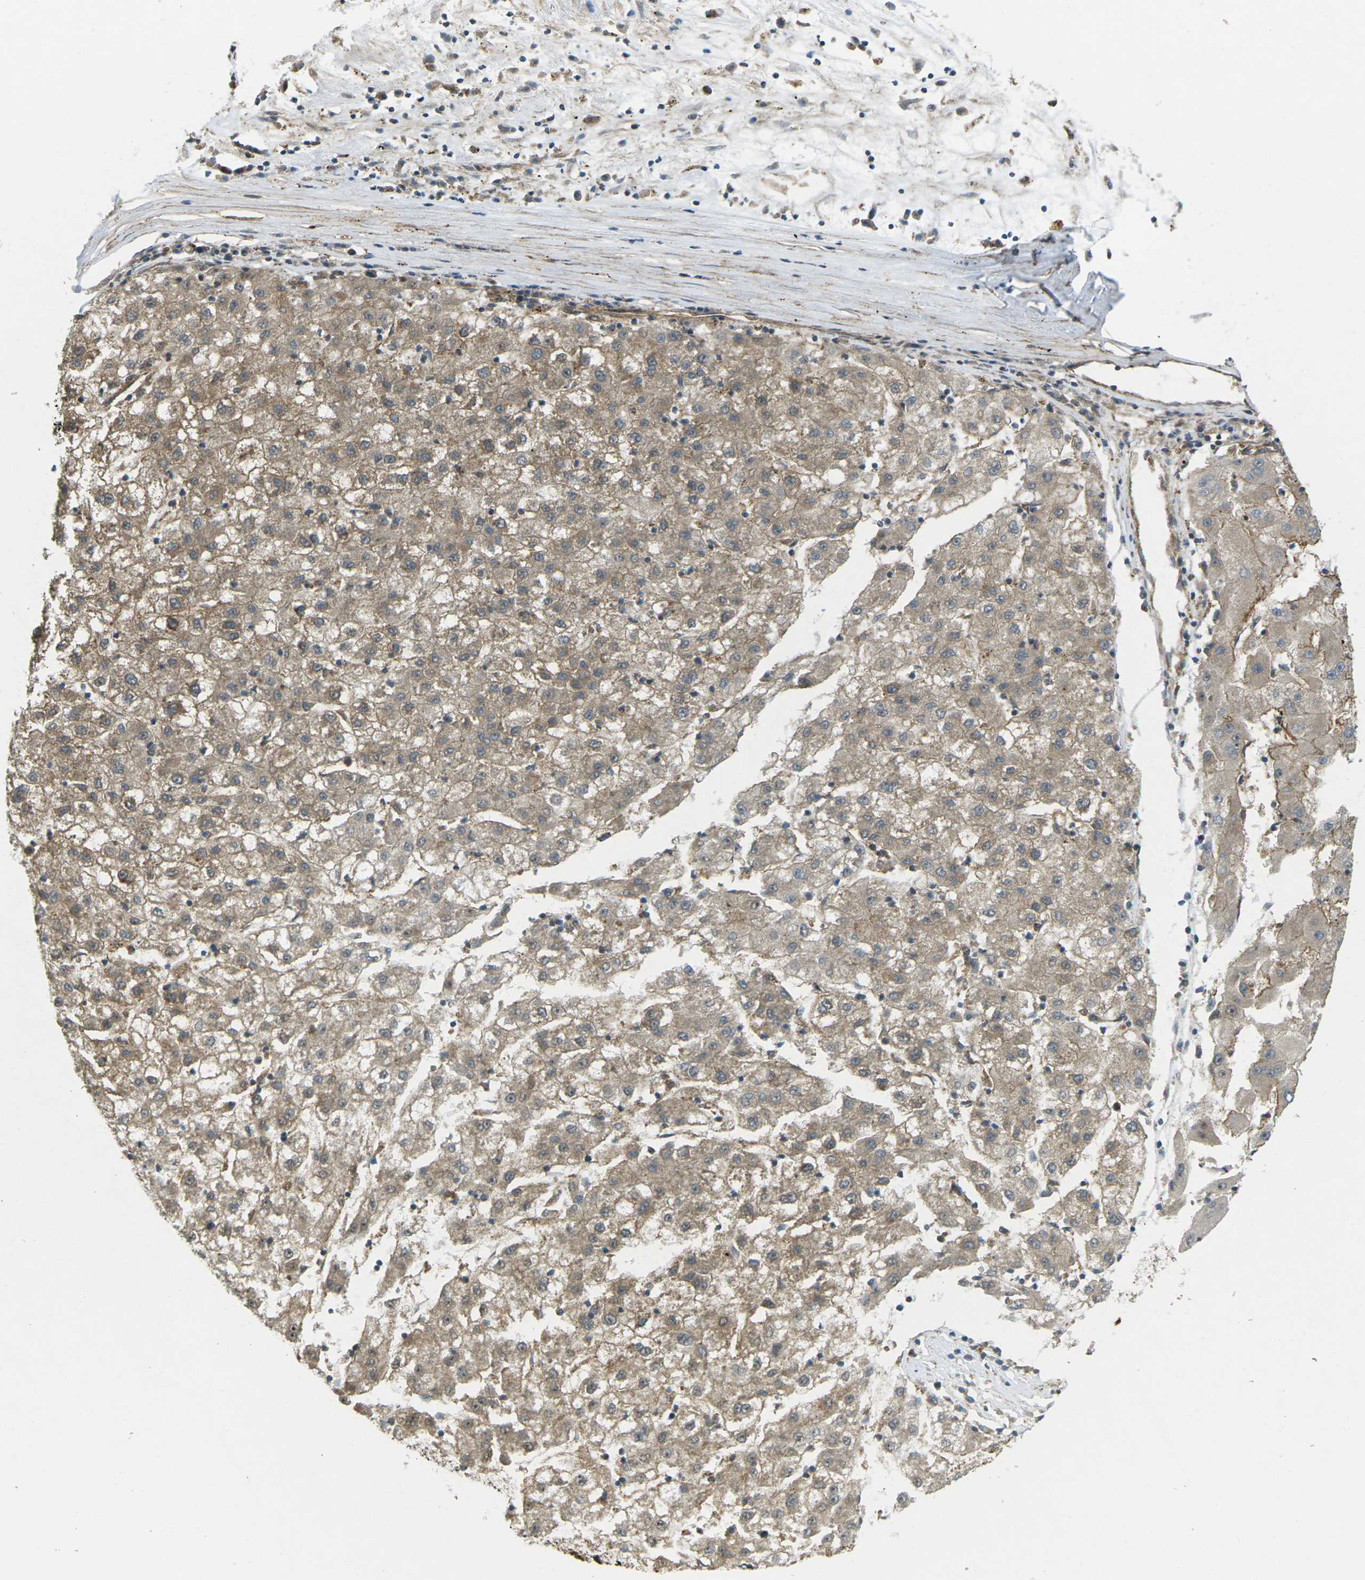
{"staining": {"intensity": "weak", "quantity": ">75%", "location": "cytoplasmic/membranous"}, "tissue": "liver cancer", "cell_type": "Tumor cells", "image_type": "cancer", "snomed": [{"axis": "morphology", "description": "Carcinoma, Hepatocellular, NOS"}, {"axis": "topography", "description": "Liver"}], "caption": "Liver hepatocellular carcinoma stained for a protein demonstrates weak cytoplasmic/membranous positivity in tumor cells.", "gene": "CHMP3", "patient": {"sex": "male", "age": 72}}